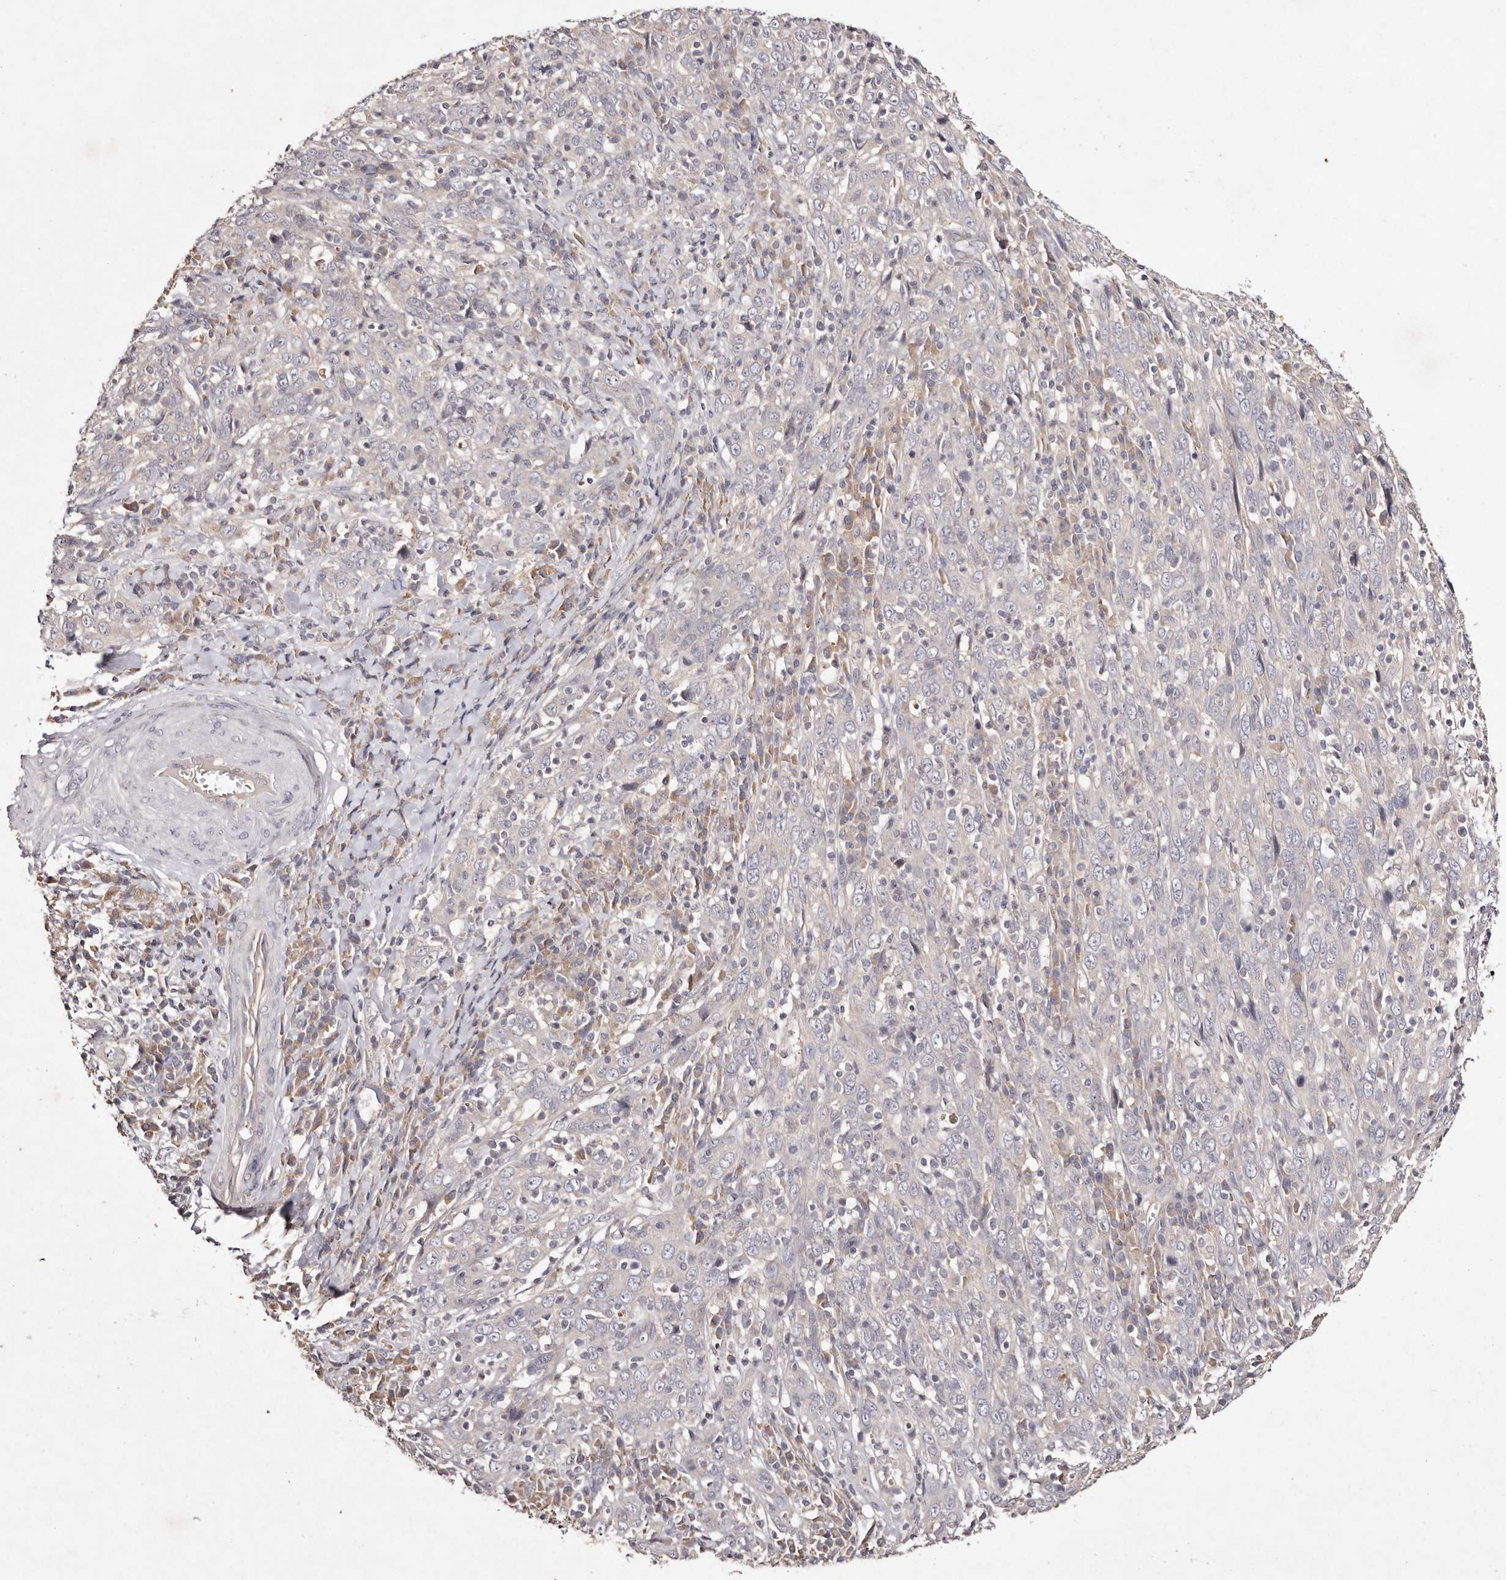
{"staining": {"intensity": "negative", "quantity": "none", "location": "none"}, "tissue": "cervical cancer", "cell_type": "Tumor cells", "image_type": "cancer", "snomed": [{"axis": "morphology", "description": "Squamous cell carcinoma, NOS"}, {"axis": "topography", "description": "Cervix"}], "caption": "DAB immunohistochemical staining of human cervical cancer (squamous cell carcinoma) demonstrates no significant expression in tumor cells. (DAB (3,3'-diaminobenzidine) immunohistochemistry (IHC) visualized using brightfield microscopy, high magnification).", "gene": "TSC2", "patient": {"sex": "female", "age": 46}}